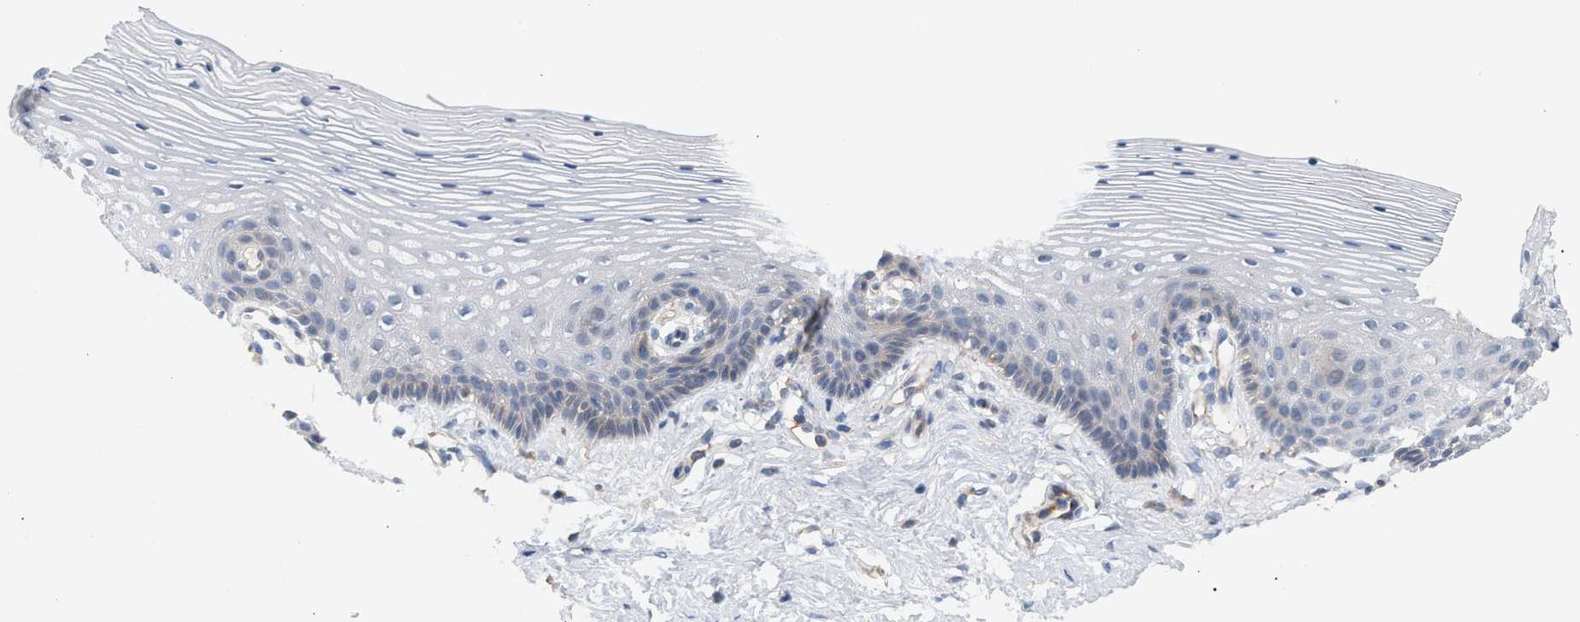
{"staining": {"intensity": "negative", "quantity": "none", "location": "none"}, "tissue": "vagina", "cell_type": "Squamous epithelial cells", "image_type": "normal", "snomed": [{"axis": "morphology", "description": "Normal tissue, NOS"}, {"axis": "topography", "description": "Vagina"}], "caption": "An image of vagina stained for a protein displays no brown staining in squamous epithelial cells. (Brightfield microscopy of DAB immunohistochemistry at high magnification).", "gene": "LRCH1", "patient": {"sex": "female", "age": 32}}